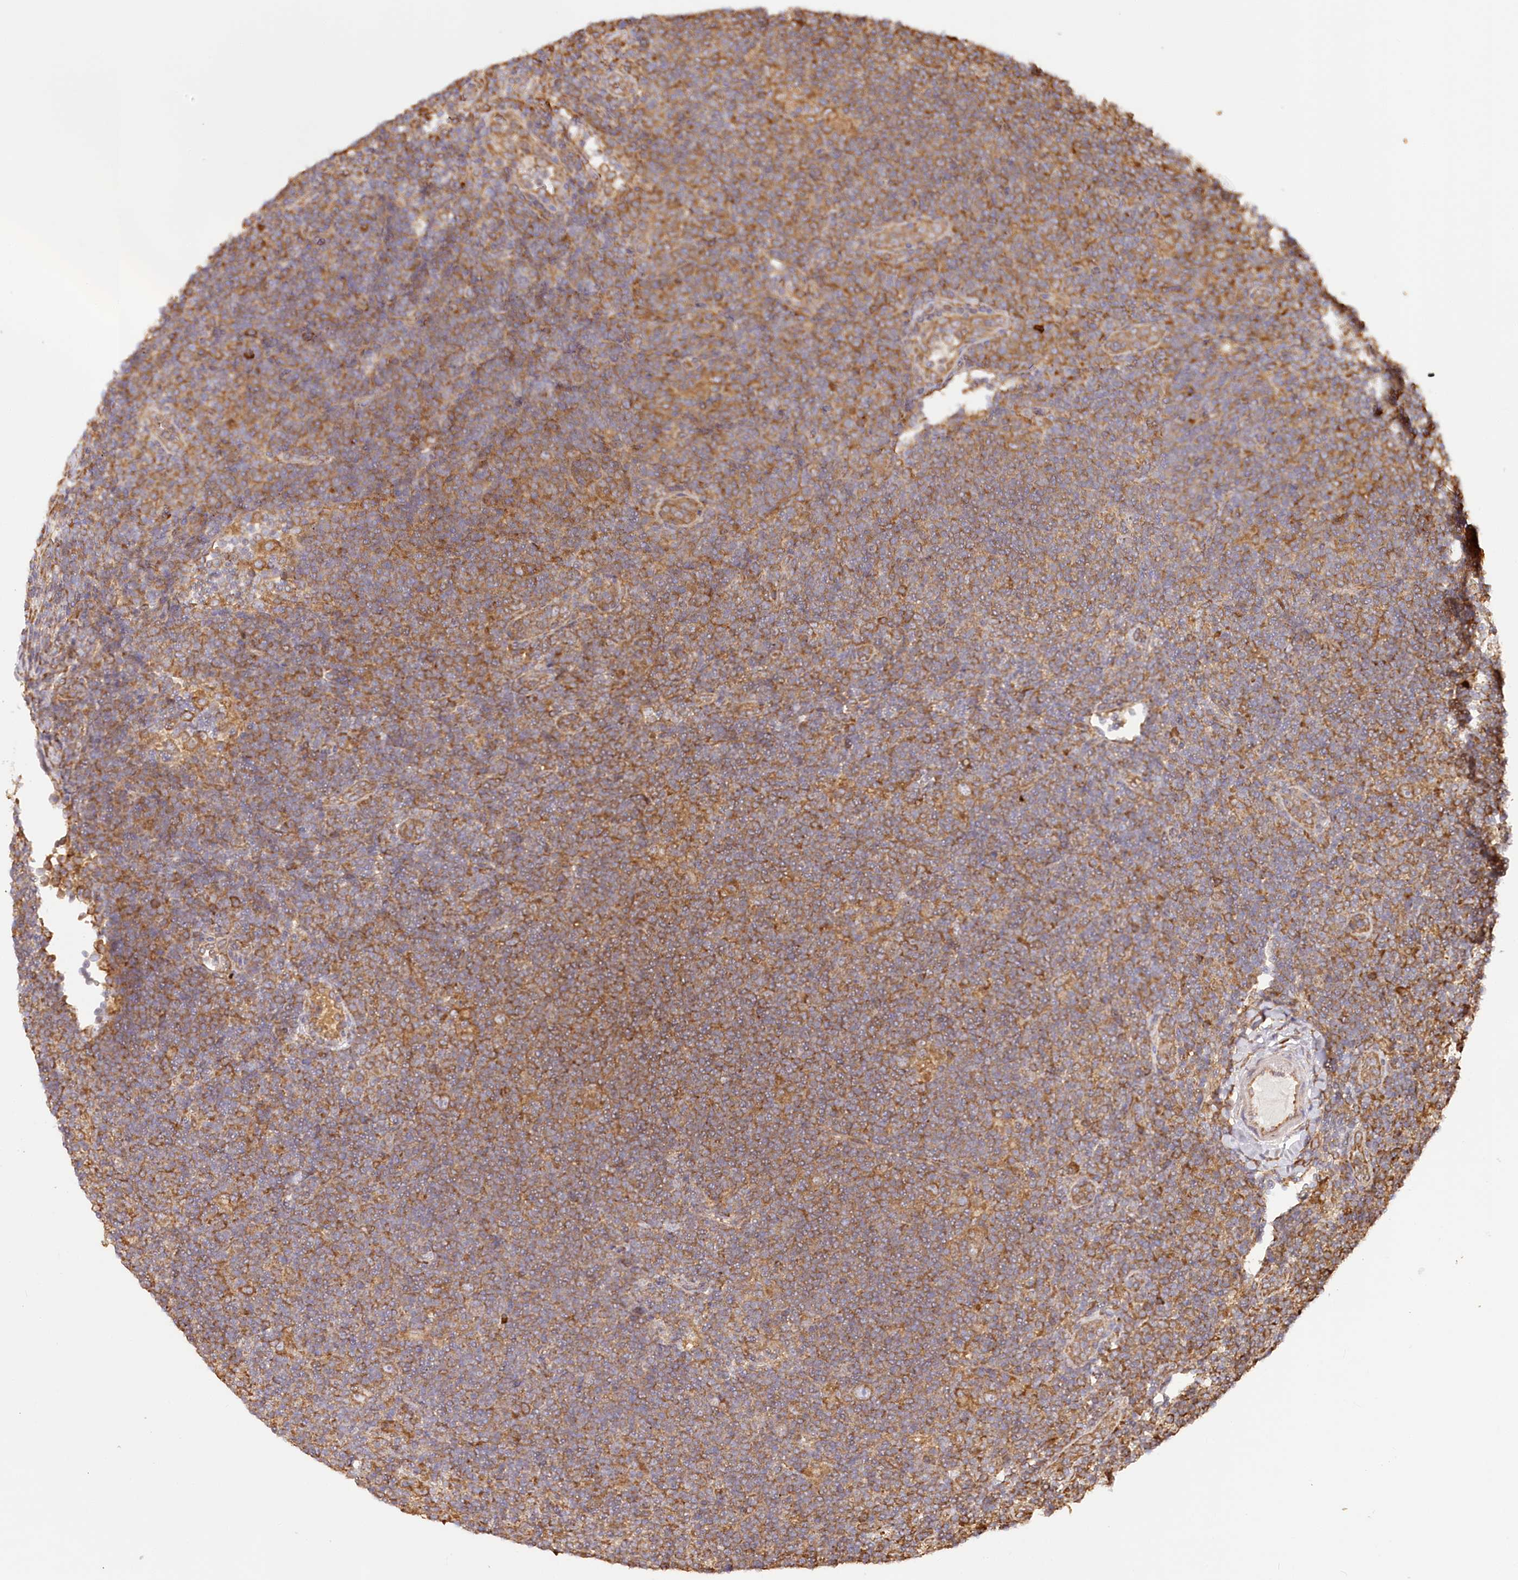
{"staining": {"intensity": "moderate", "quantity": ">75%", "location": "cytoplasmic/membranous"}, "tissue": "lymphoma", "cell_type": "Tumor cells", "image_type": "cancer", "snomed": [{"axis": "morphology", "description": "Hodgkin's disease, NOS"}, {"axis": "topography", "description": "Lymph node"}], "caption": "IHC micrograph of neoplastic tissue: Hodgkin's disease stained using immunohistochemistry reveals medium levels of moderate protein expression localized specifically in the cytoplasmic/membranous of tumor cells, appearing as a cytoplasmic/membranous brown color.", "gene": "ACAP2", "patient": {"sex": "female", "age": 57}}